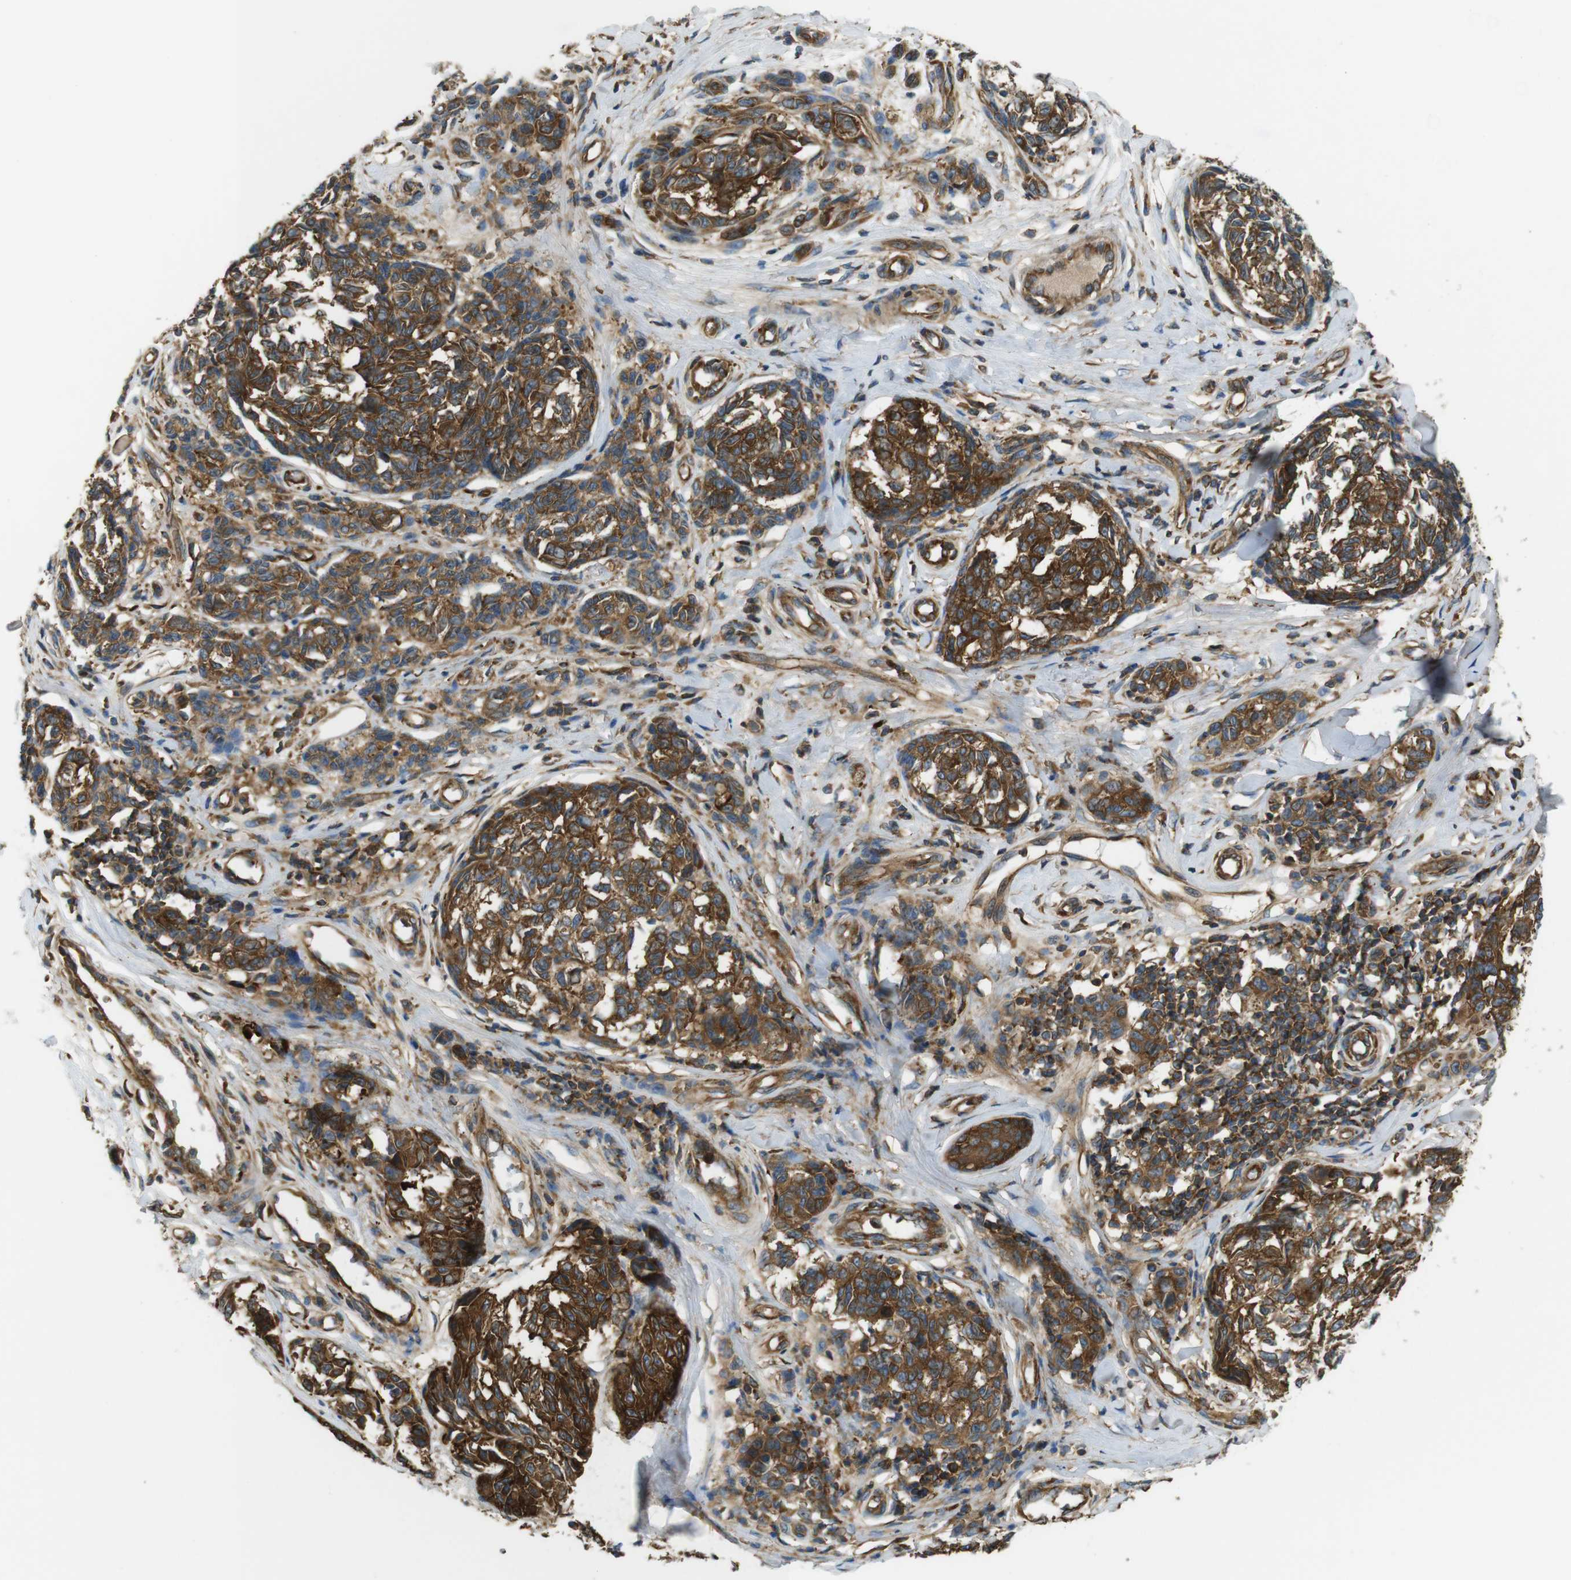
{"staining": {"intensity": "strong", "quantity": ">75%", "location": "cytoplasmic/membranous"}, "tissue": "melanoma", "cell_type": "Tumor cells", "image_type": "cancer", "snomed": [{"axis": "morphology", "description": "Malignant melanoma, NOS"}, {"axis": "topography", "description": "Skin"}], "caption": "This is a histology image of immunohistochemistry (IHC) staining of malignant melanoma, which shows strong expression in the cytoplasmic/membranous of tumor cells.", "gene": "TSC1", "patient": {"sex": "female", "age": 64}}